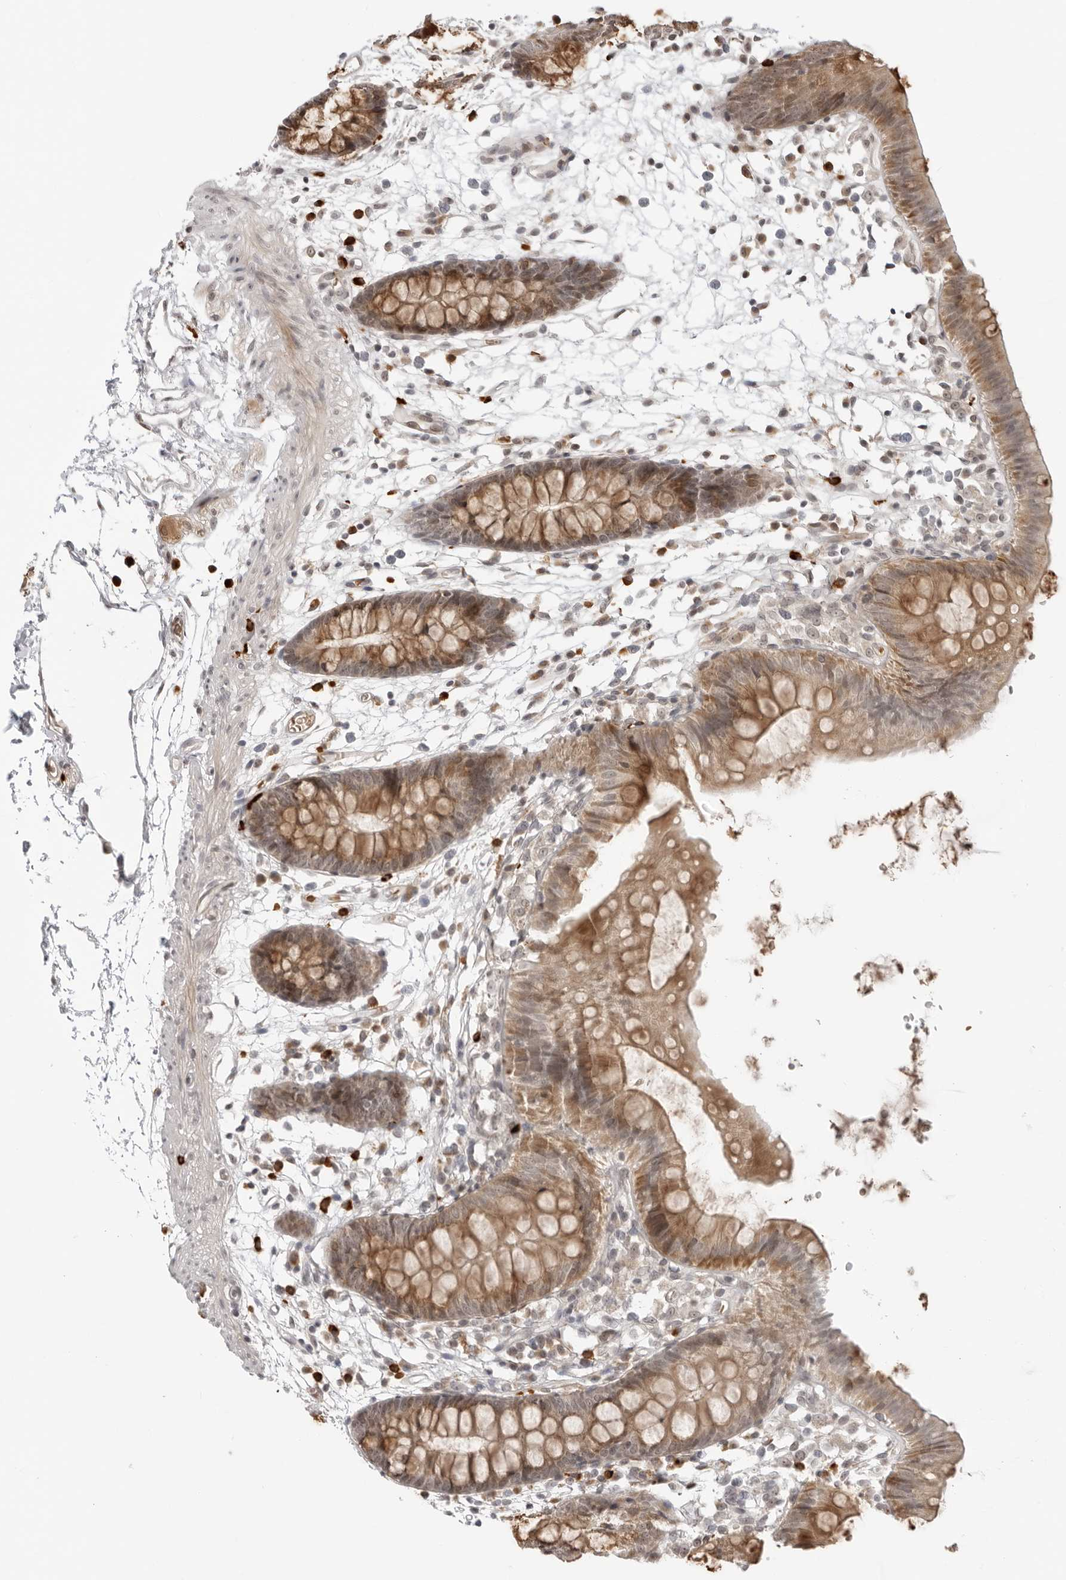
{"staining": {"intensity": "weak", "quantity": ">75%", "location": "nuclear"}, "tissue": "colon", "cell_type": "Endothelial cells", "image_type": "normal", "snomed": [{"axis": "morphology", "description": "Normal tissue, NOS"}, {"axis": "topography", "description": "Colon"}], "caption": "A brown stain highlights weak nuclear expression of a protein in endothelial cells of normal human colon. (Brightfield microscopy of DAB IHC at high magnification).", "gene": "SUGCT", "patient": {"sex": "male", "age": 56}}